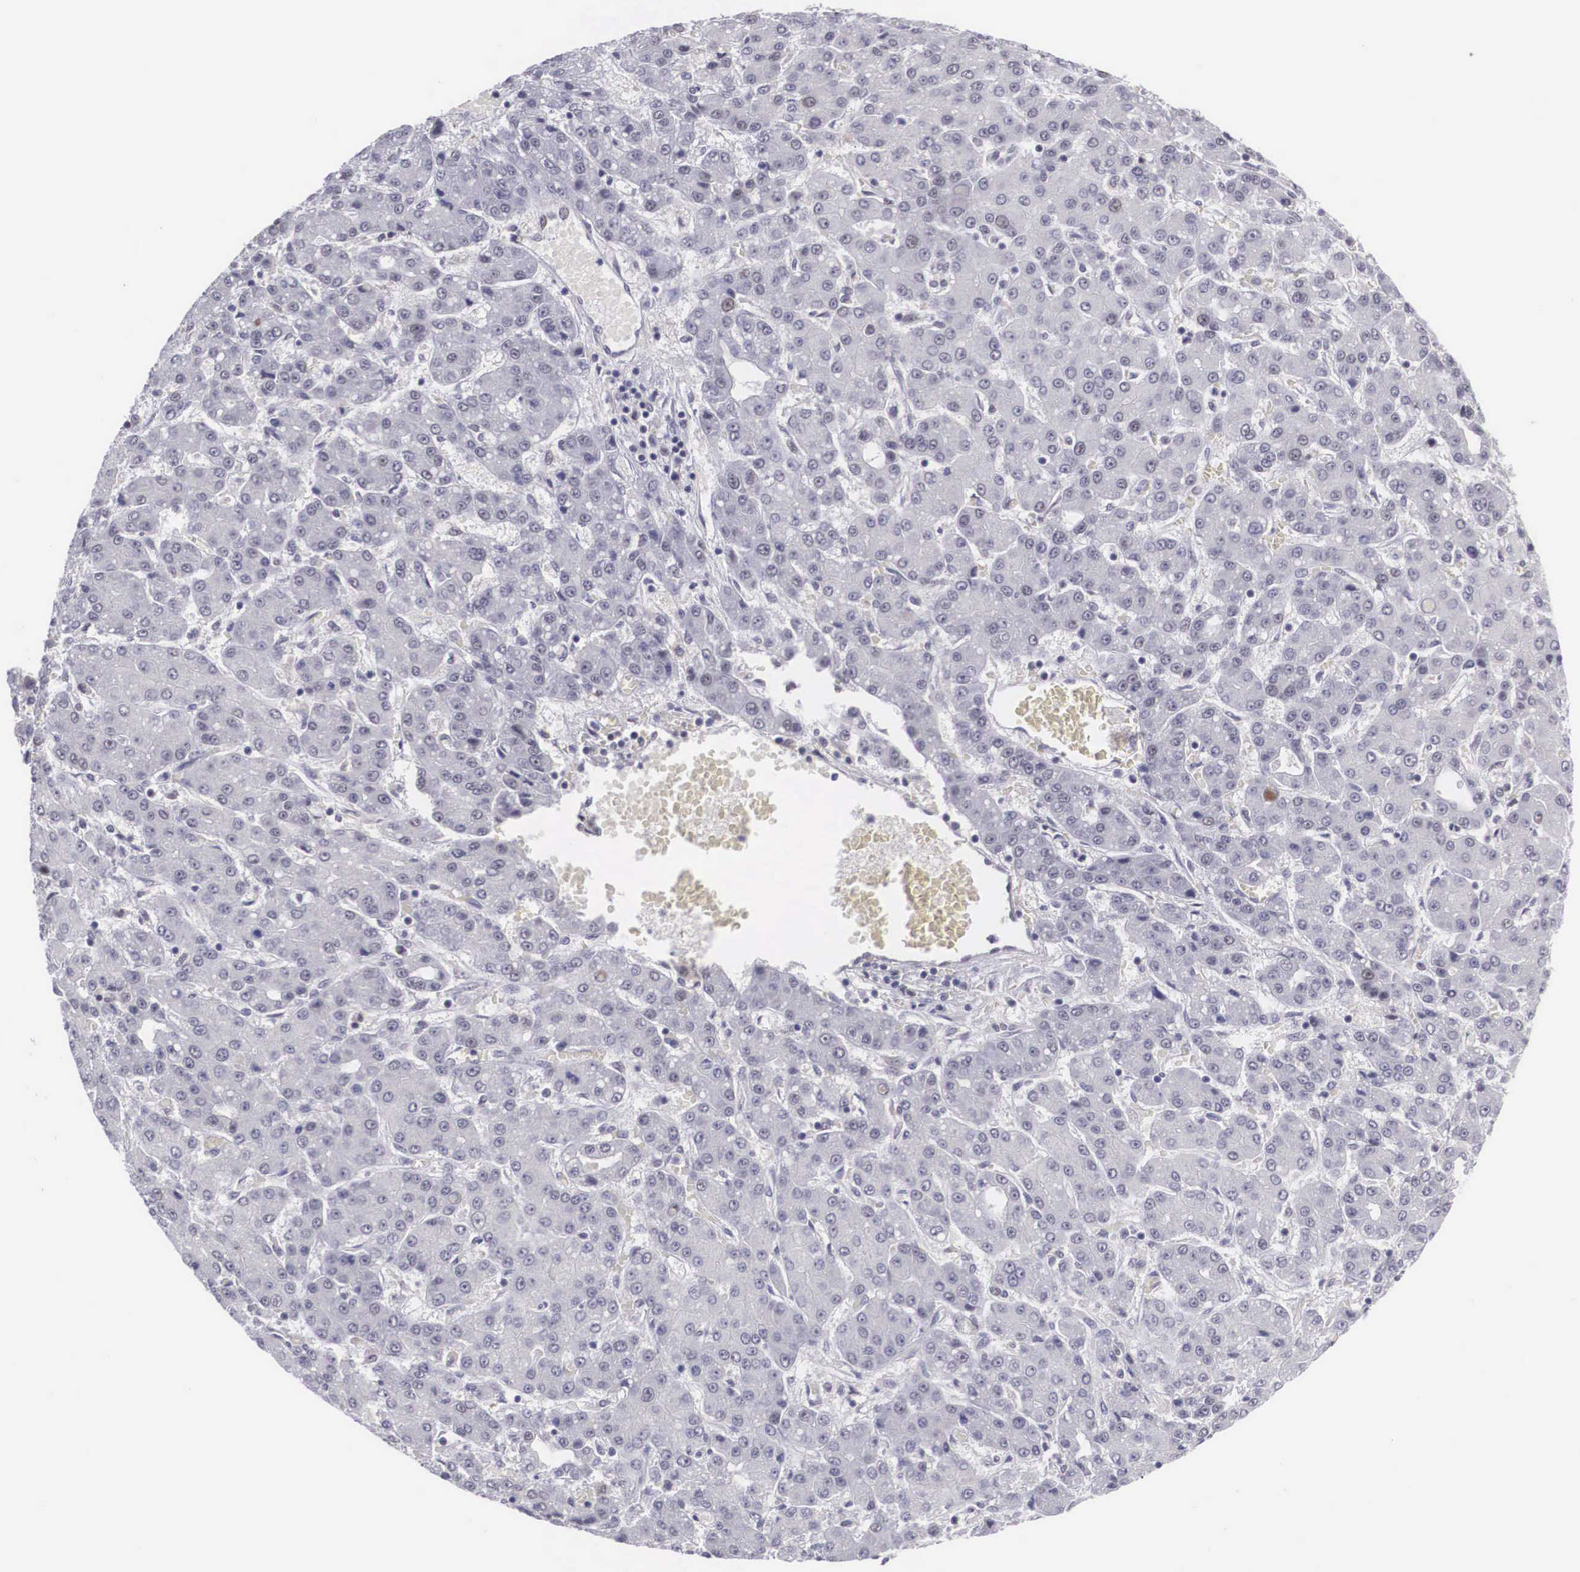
{"staining": {"intensity": "negative", "quantity": "none", "location": "none"}, "tissue": "liver cancer", "cell_type": "Tumor cells", "image_type": "cancer", "snomed": [{"axis": "morphology", "description": "Carcinoma, Hepatocellular, NOS"}, {"axis": "topography", "description": "Liver"}], "caption": "A high-resolution histopathology image shows immunohistochemistry staining of liver cancer, which reveals no significant positivity in tumor cells. The staining is performed using DAB (3,3'-diaminobenzidine) brown chromogen with nuclei counter-stained in using hematoxylin.", "gene": "ZNF275", "patient": {"sex": "male", "age": 69}}